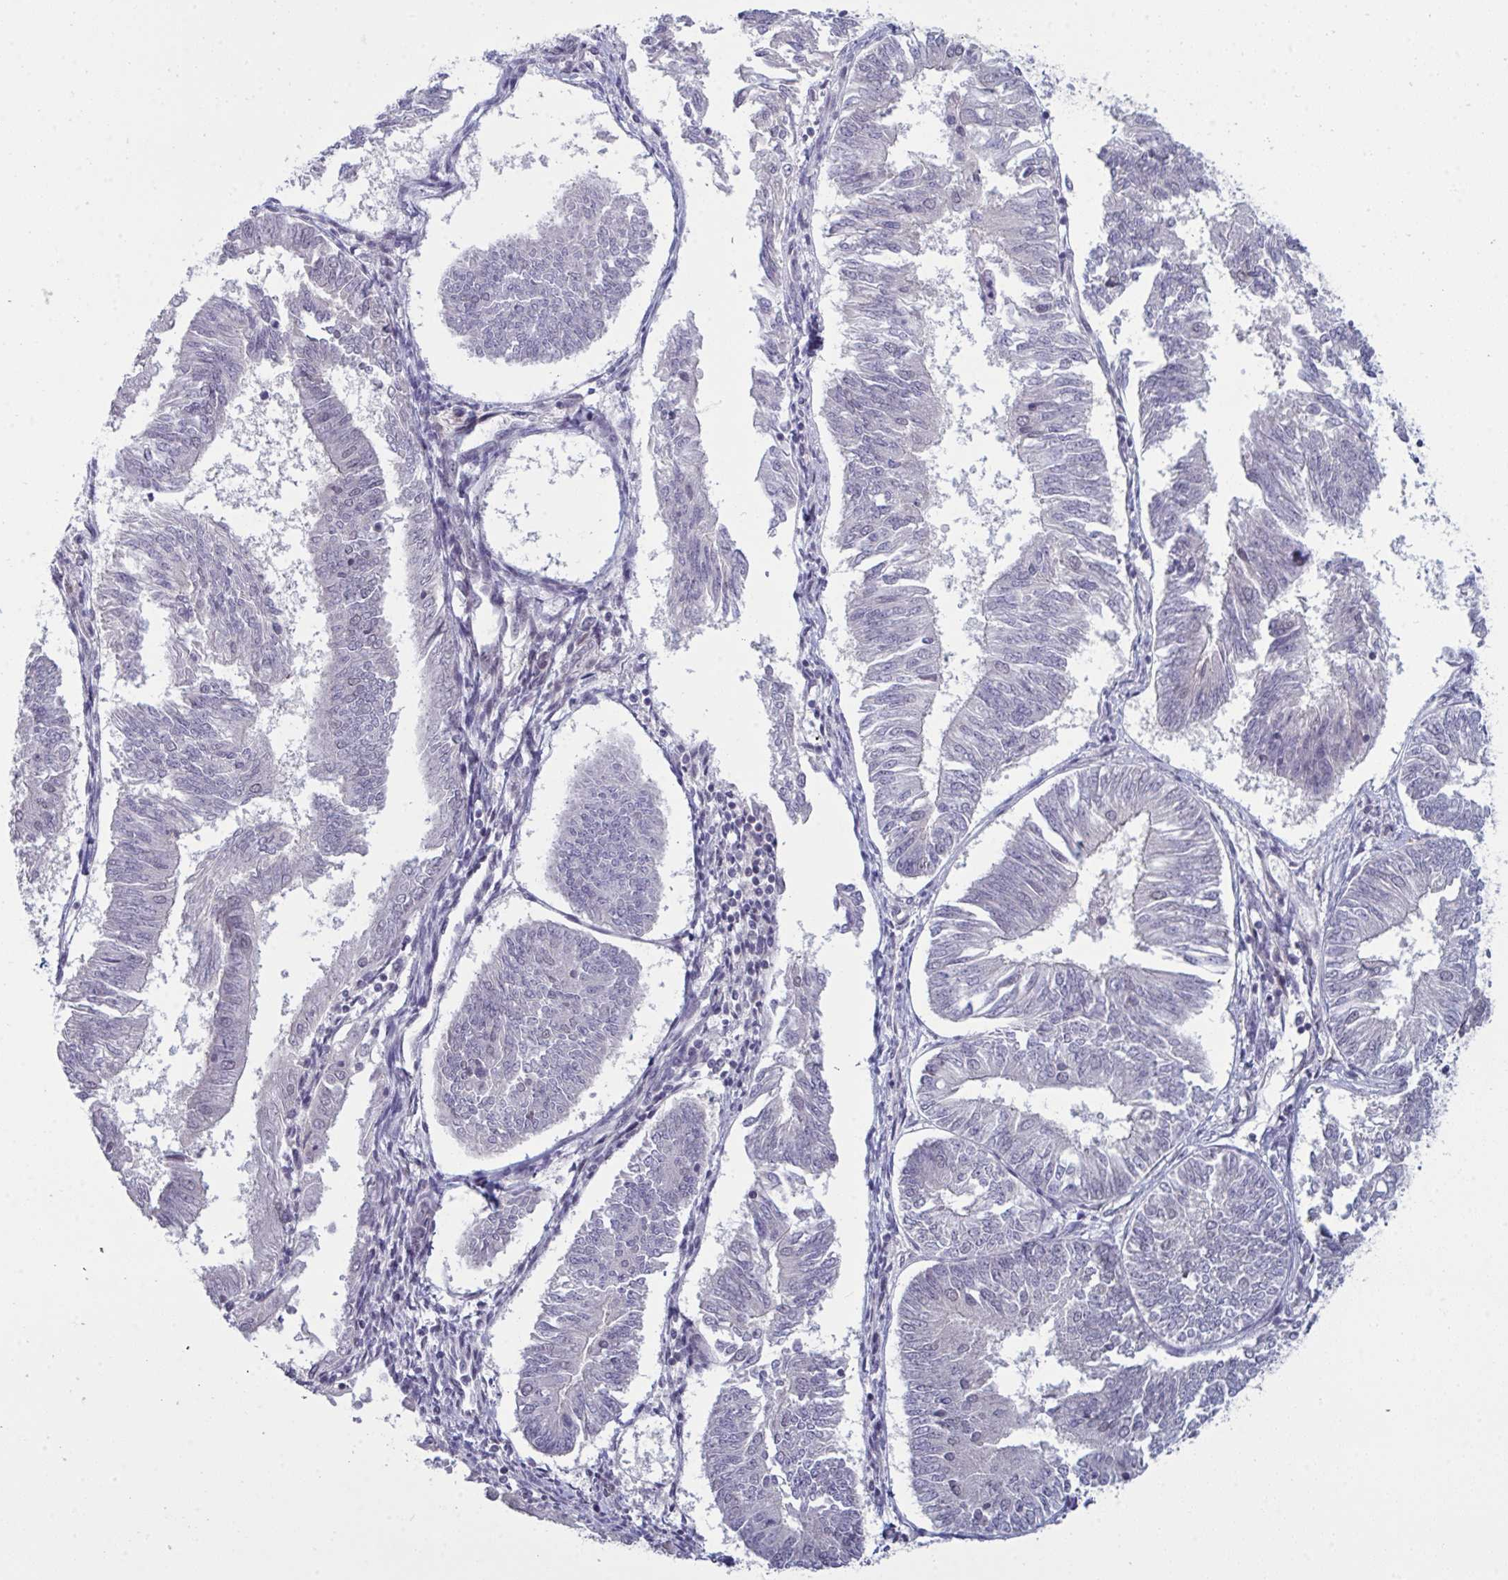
{"staining": {"intensity": "negative", "quantity": "none", "location": "none"}, "tissue": "endometrial cancer", "cell_type": "Tumor cells", "image_type": "cancer", "snomed": [{"axis": "morphology", "description": "Adenocarcinoma, NOS"}, {"axis": "topography", "description": "Endometrium"}], "caption": "Tumor cells show no significant expression in endometrial adenocarcinoma.", "gene": "ZNF784", "patient": {"sex": "female", "age": 58}}